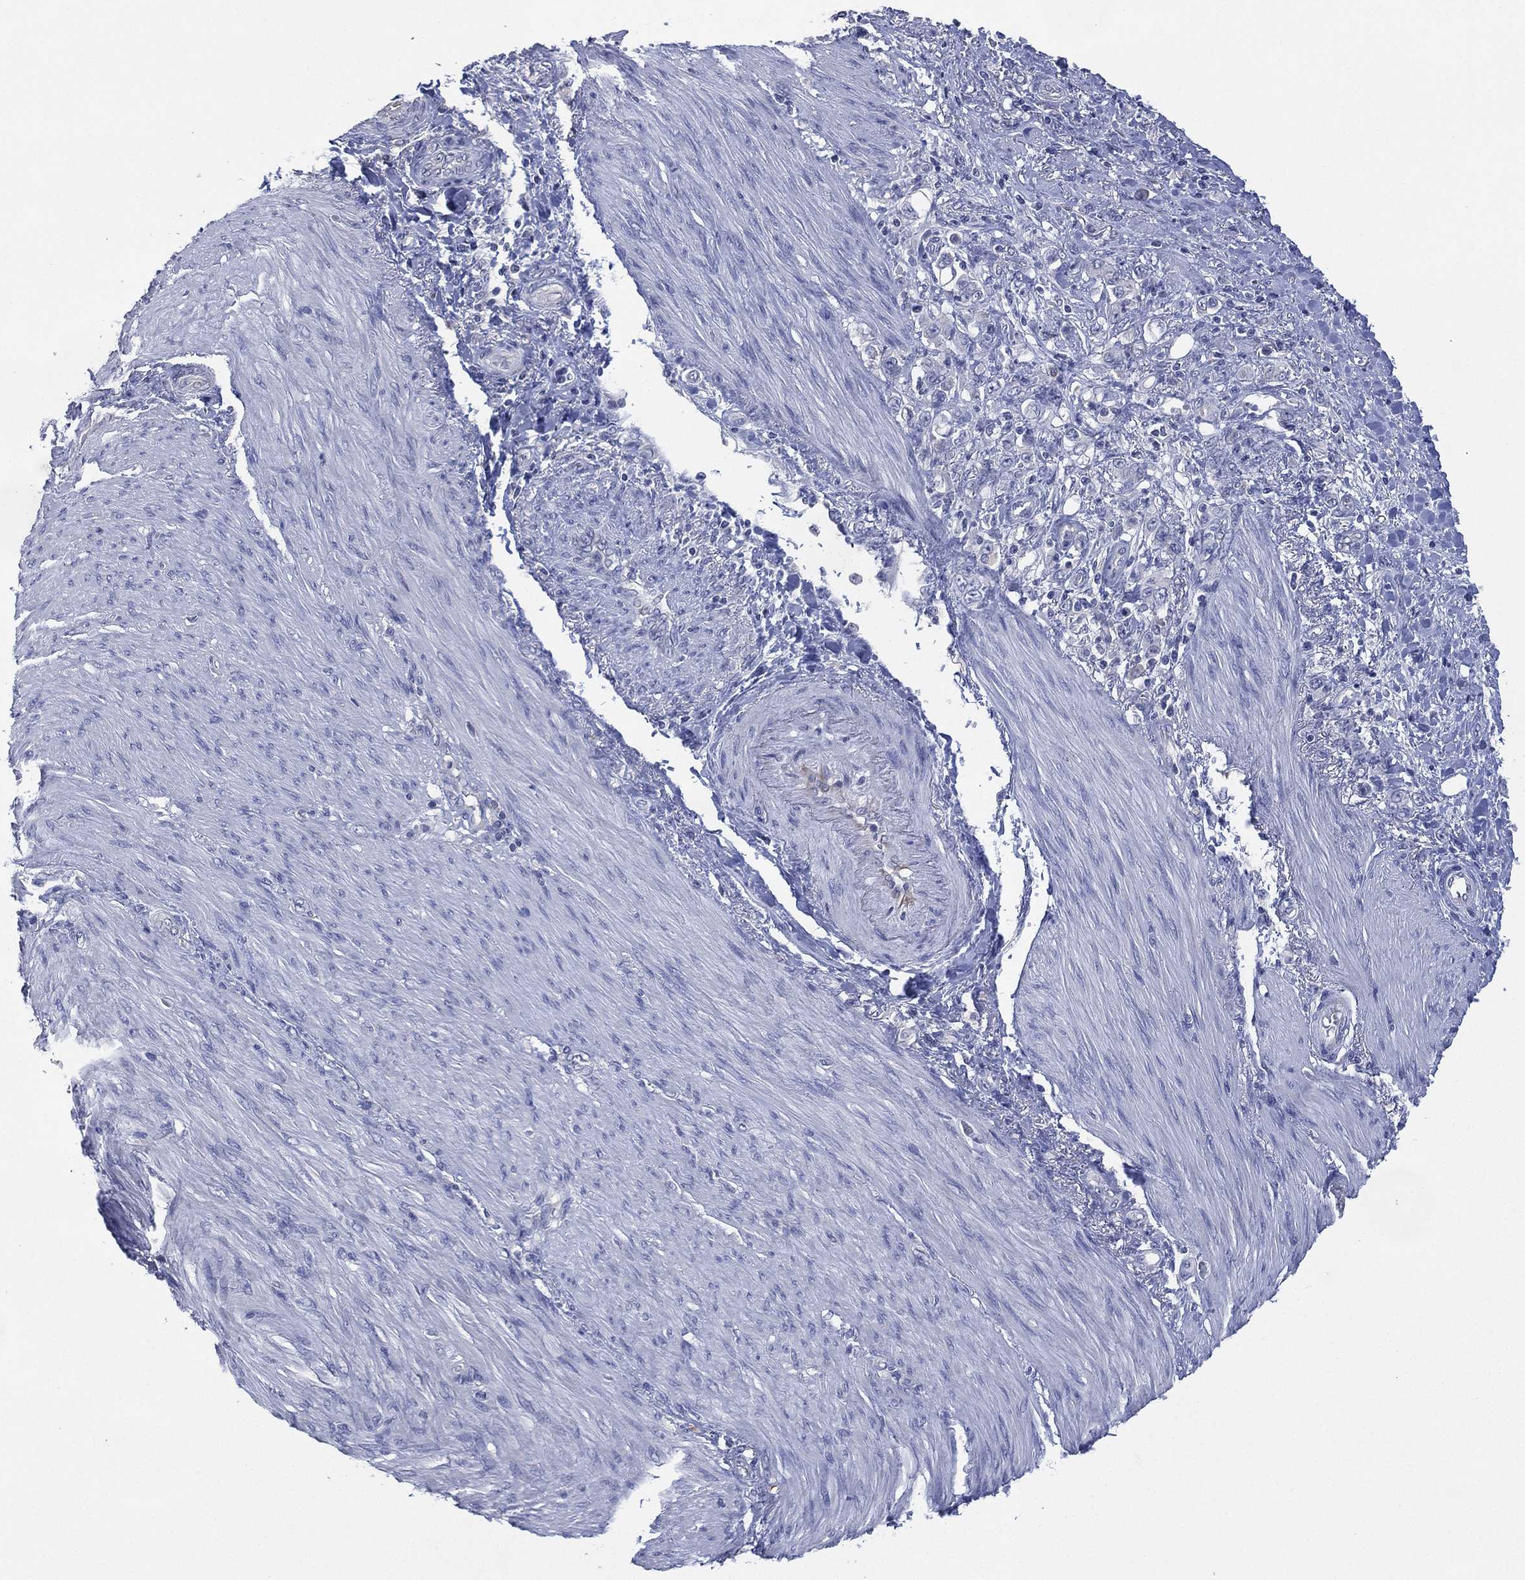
{"staining": {"intensity": "negative", "quantity": "none", "location": "none"}, "tissue": "stomach cancer", "cell_type": "Tumor cells", "image_type": "cancer", "snomed": [{"axis": "morphology", "description": "Normal tissue, NOS"}, {"axis": "morphology", "description": "Adenocarcinoma, NOS"}, {"axis": "topography", "description": "Stomach"}], "caption": "Stomach cancer (adenocarcinoma) was stained to show a protein in brown. There is no significant expression in tumor cells.", "gene": "KRT35", "patient": {"sex": "female", "age": 79}}